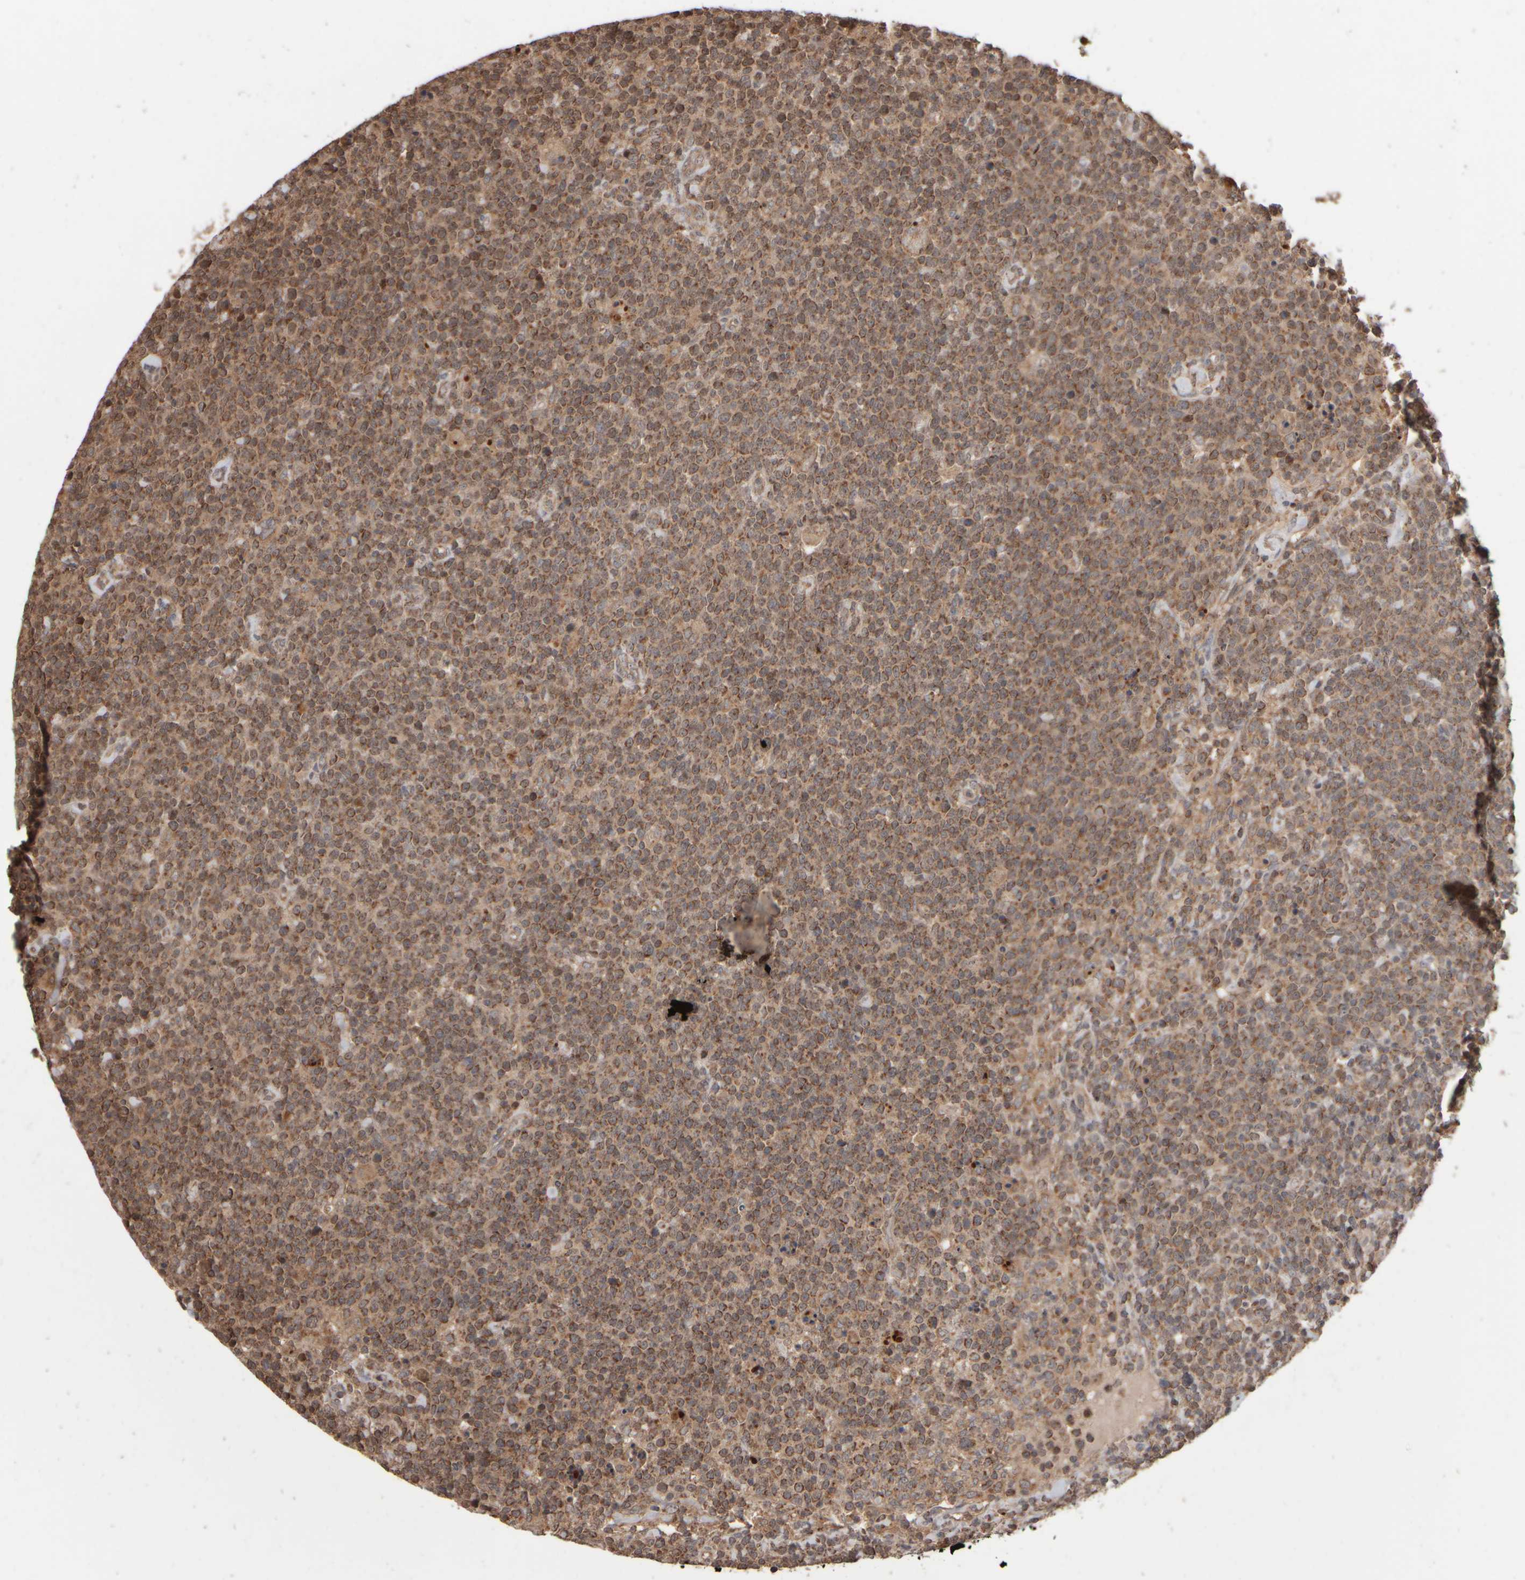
{"staining": {"intensity": "moderate", "quantity": ">75%", "location": "cytoplasmic/membranous"}, "tissue": "lymphoma", "cell_type": "Tumor cells", "image_type": "cancer", "snomed": [{"axis": "morphology", "description": "Malignant lymphoma, non-Hodgkin's type, High grade"}, {"axis": "topography", "description": "Lymph node"}], "caption": "This micrograph exhibits immunohistochemistry staining of high-grade malignant lymphoma, non-Hodgkin's type, with medium moderate cytoplasmic/membranous positivity in approximately >75% of tumor cells.", "gene": "ABHD11", "patient": {"sex": "male", "age": 61}}